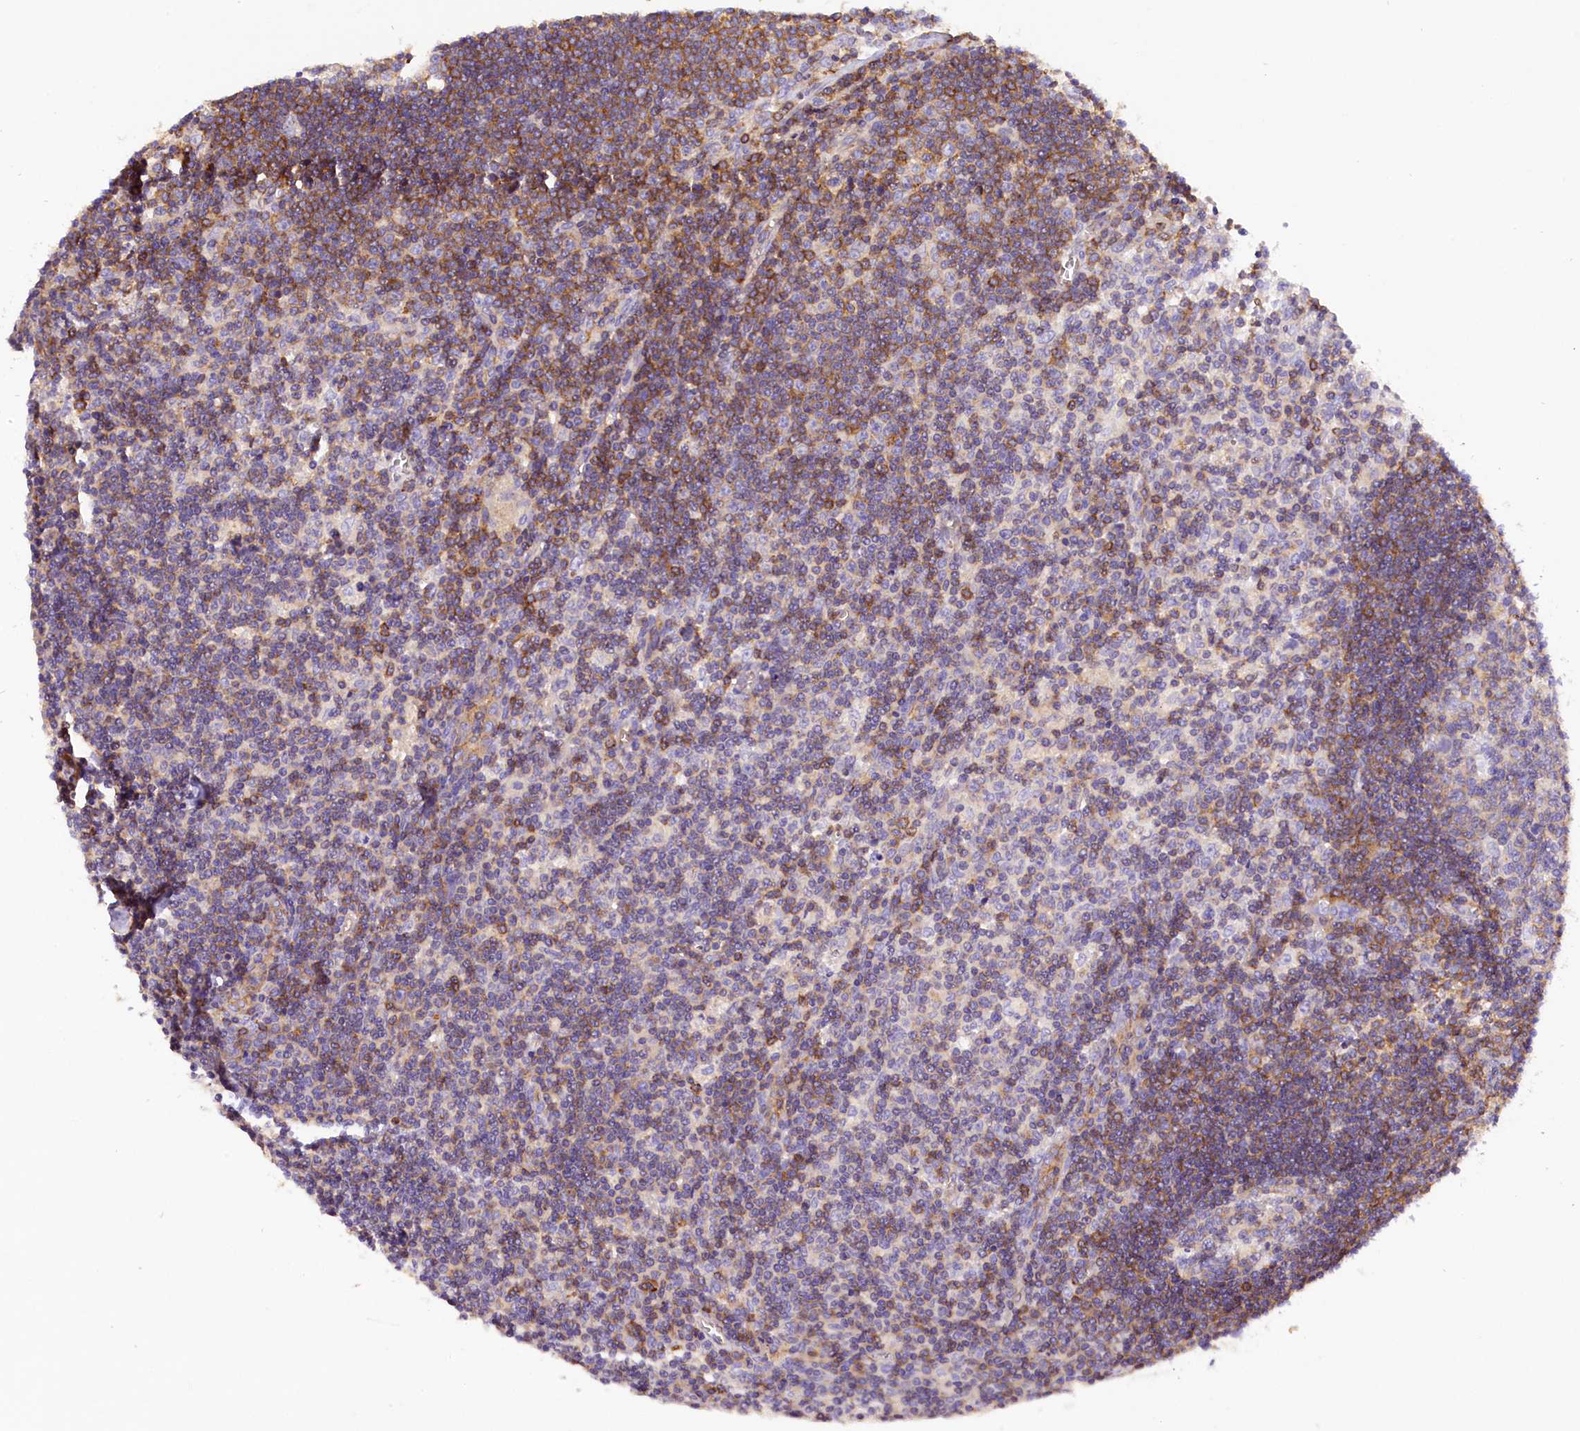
{"staining": {"intensity": "moderate", "quantity": "25%-75%", "location": "cytoplasmic/membranous"}, "tissue": "lymph node", "cell_type": "Germinal center cells", "image_type": "normal", "snomed": [{"axis": "morphology", "description": "Normal tissue, NOS"}, {"axis": "topography", "description": "Lymph node"}], "caption": "Protein staining displays moderate cytoplasmic/membranous positivity in approximately 25%-75% of germinal center cells in normal lymph node.", "gene": "FAM193A", "patient": {"sex": "male", "age": 58}}